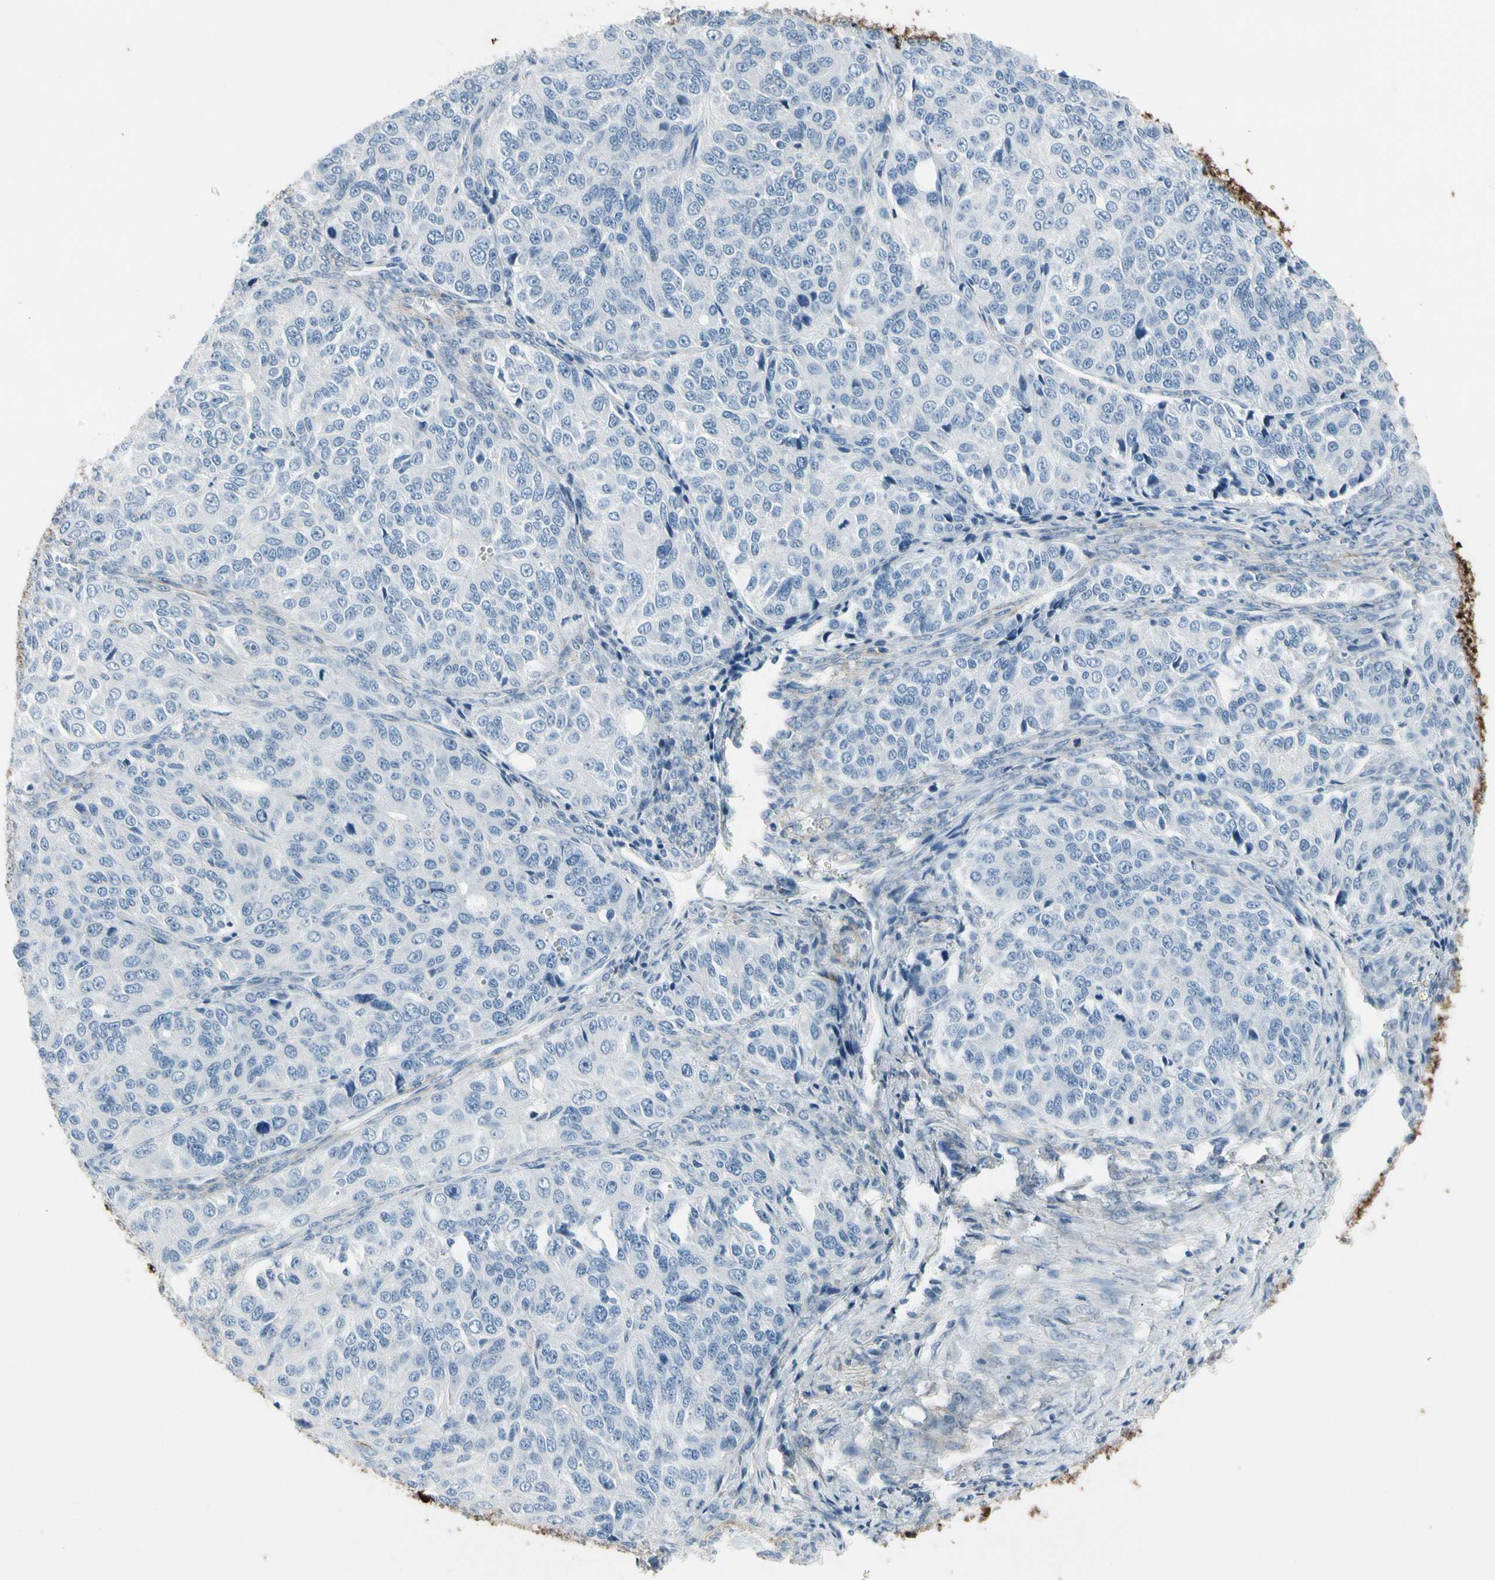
{"staining": {"intensity": "negative", "quantity": "none", "location": "none"}, "tissue": "ovarian cancer", "cell_type": "Tumor cells", "image_type": "cancer", "snomed": [{"axis": "morphology", "description": "Carcinoma, endometroid"}, {"axis": "topography", "description": "Ovary"}], "caption": "High power microscopy micrograph of an IHC image of ovarian cancer, revealing no significant positivity in tumor cells.", "gene": "PIGR", "patient": {"sex": "female", "age": 51}}